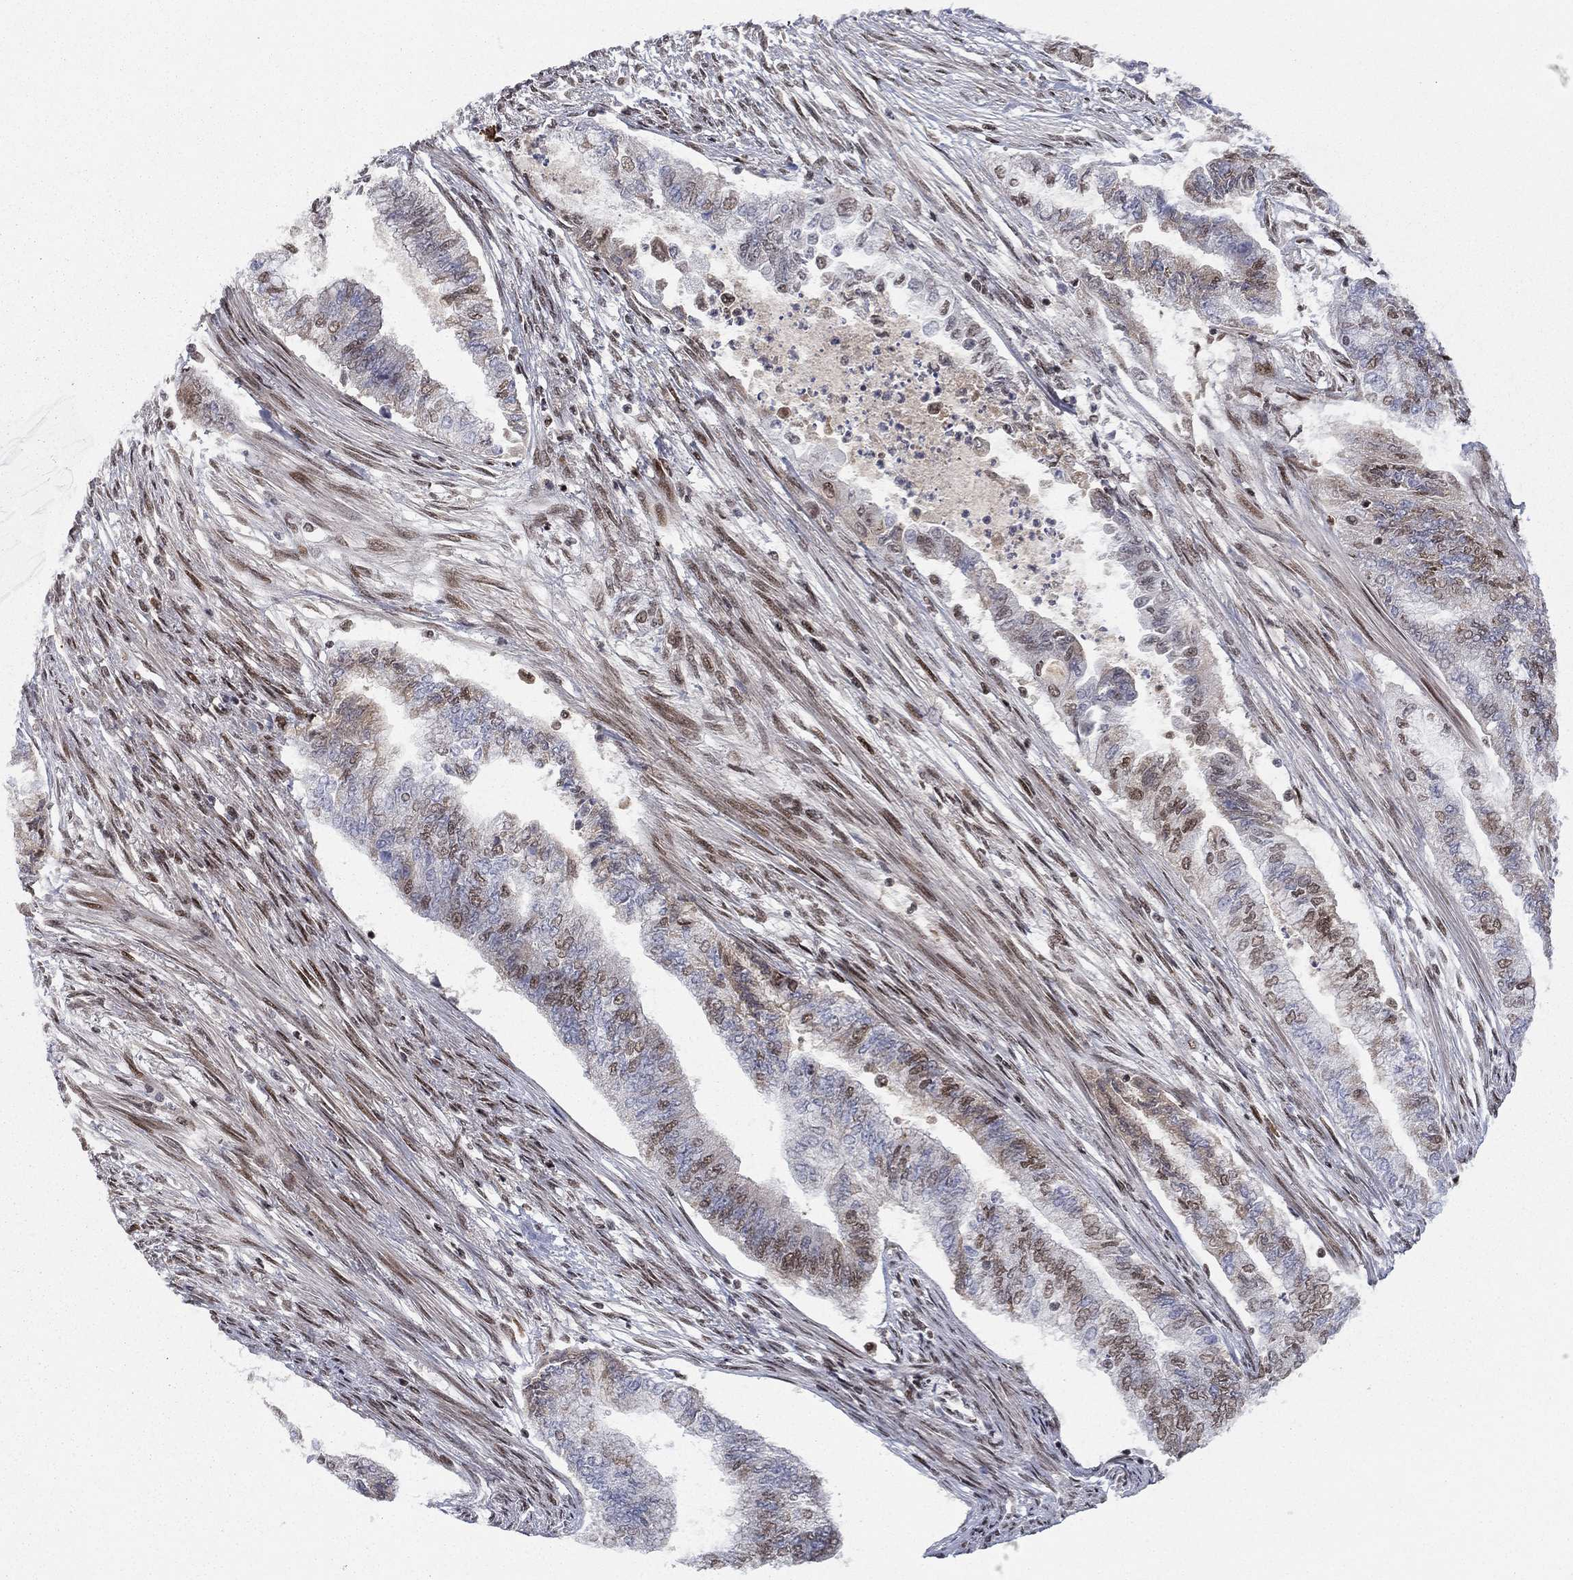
{"staining": {"intensity": "moderate", "quantity": ">75%", "location": "nuclear"}, "tissue": "endometrial cancer", "cell_type": "Tumor cells", "image_type": "cancer", "snomed": [{"axis": "morphology", "description": "Adenocarcinoma, NOS"}, {"axis": "topography", "description": "Endometrium"}], "caption": "There is medium levels of moderate nuclear positivity in tumor cells of endometrial cancer (adenocarcinoma), as demonstrated by immunohistochemical staining (brown color).", "gene": "RTF1", "patient": {"sex": "female", "age": 65}}